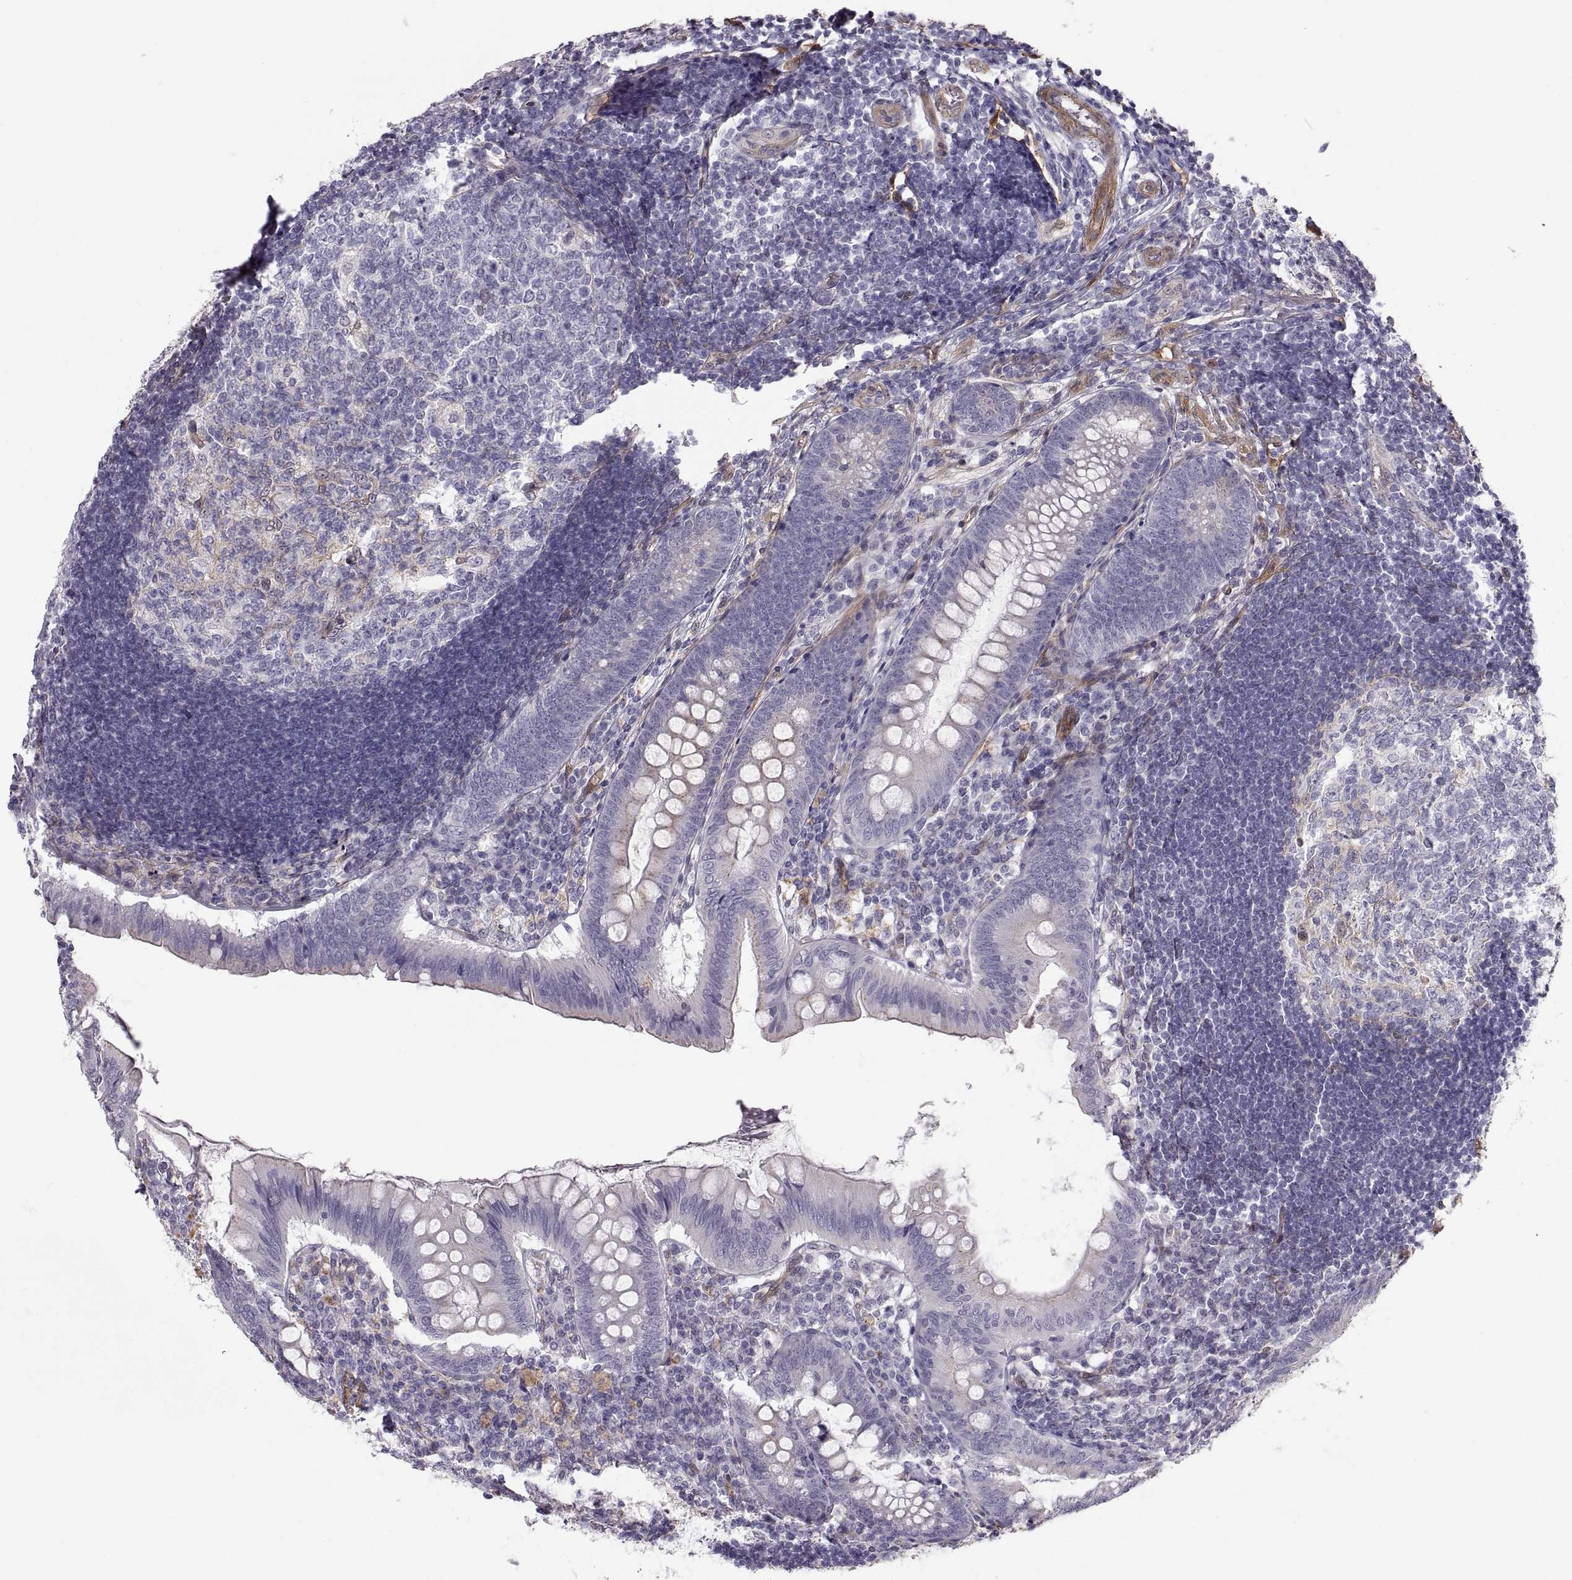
{"staining": {"intensity": "negative", "quantity": "none", "location": "none"}, "tissue": "appendix", "cell_type": "Glandular cells", "image_type": "normal", "snomed": [{"axis": "morphology", "description": "Normal tissue, NOS"}, {"axis": "morphology", "description": "Inflammation, NOS"}, {"axis": "topography", "description": "Appendix"}], "caption": "A high-resolution image shows IHC staining of unremarkable appendix, which exhibits no significant expression in glandular cells. (DAB (3,3'-diaminobenzidine) IHC visualized using brightfield microscopy, high magnification).", "gene": "PGM5", "patient": {"sex": "male", "age": 16}}